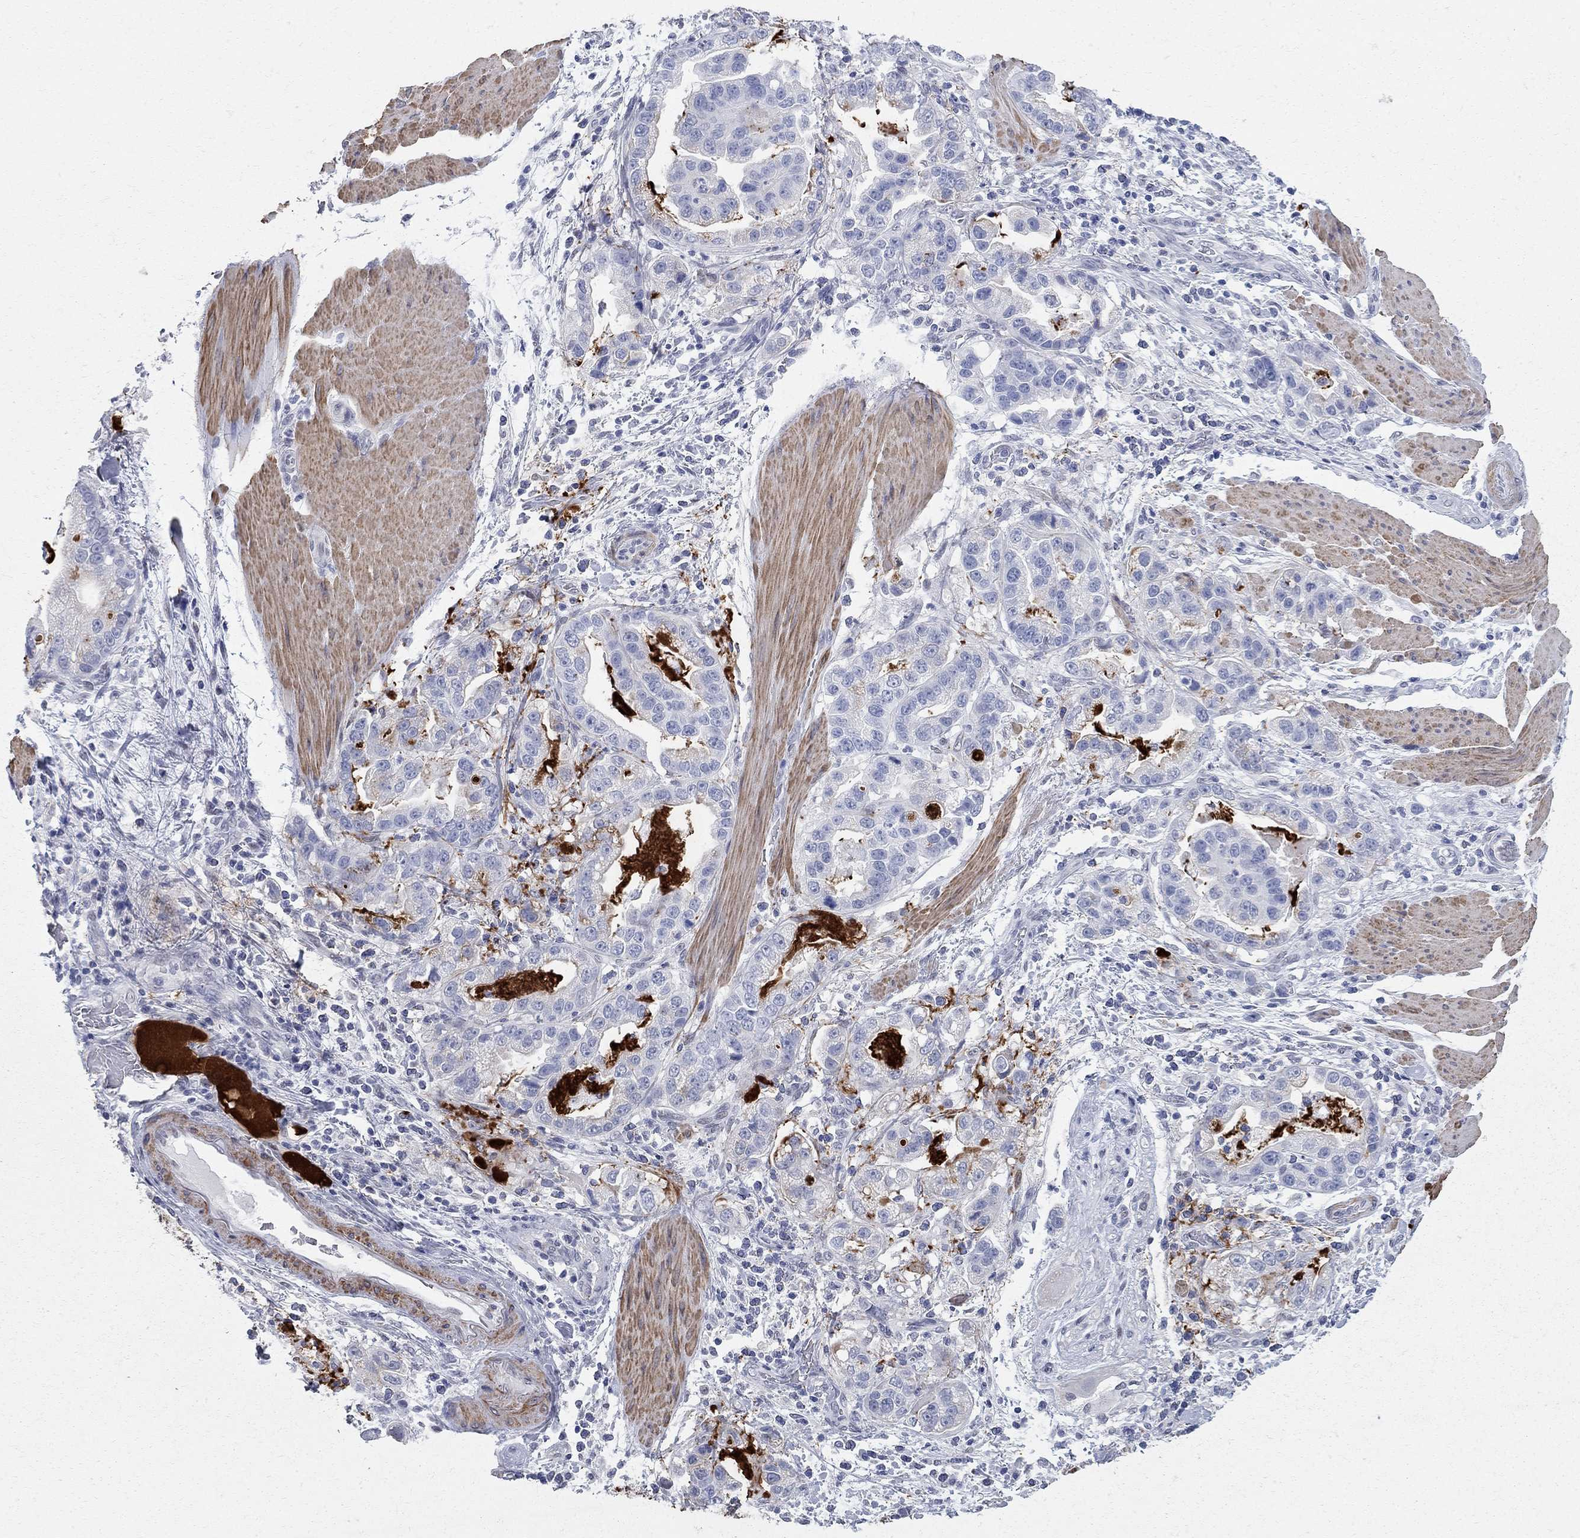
{"staining": {"intensity": "negative", "quantity": "none", "location": "none"}, "tissue": "stomach cancer", "cell_type": "Tumor cells", "image_type": "cancer", "snomed": [{"axis": "morphology", "description": "Adenocarcinoma, NOS"}, {"axis": "topography", "description": "Stomach"}], "caption": "IHC of human stomach adenocarcinoma reveals no staining in tumor cells.", "gene": "BPIFB1", "patient": {"sex": "male", "age": 59}}